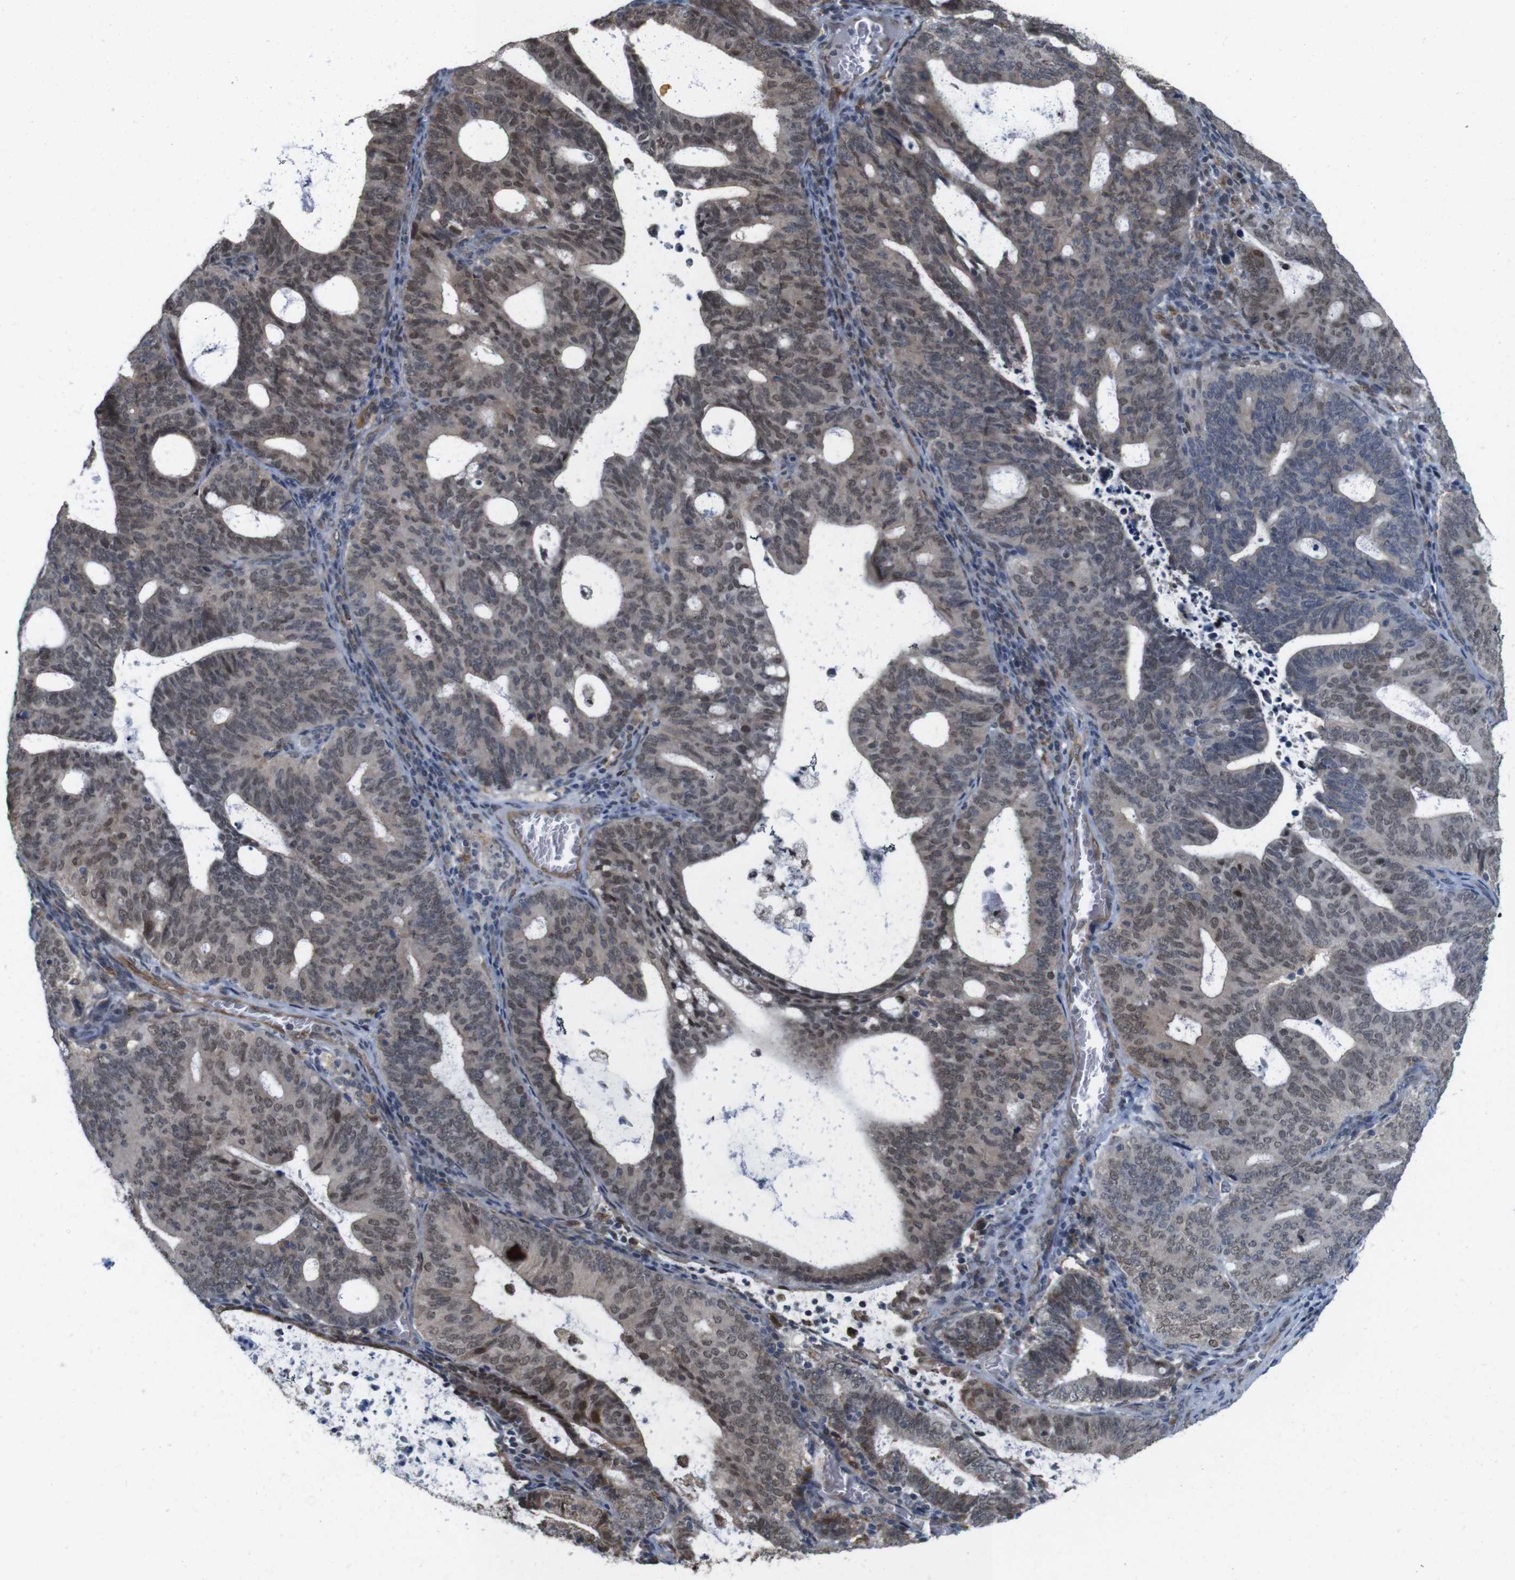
{"staining": {"intensity": "moderate", "quantity": ">75%", "location": "cytoplasmic/membranous,nuclear"}, "tissue": "endometrial cancer", "cell_type": "Tumor cells", "image_type": "cancer", "snomed": [{"axis": "morphology", "description": "Adenocarcinoma, NOS"}, {"axis": "topography", "description": "Uterus"}], "caption": "Endometrial adenocarcinoma was stained to show a protein in brown. There is medium levels of moderate cytoplasmic/membranous and nuclear staining in about >75% of tumor cells.", "gene": "PNMA8A", "patient": {"sex": "female", "age": 83}}